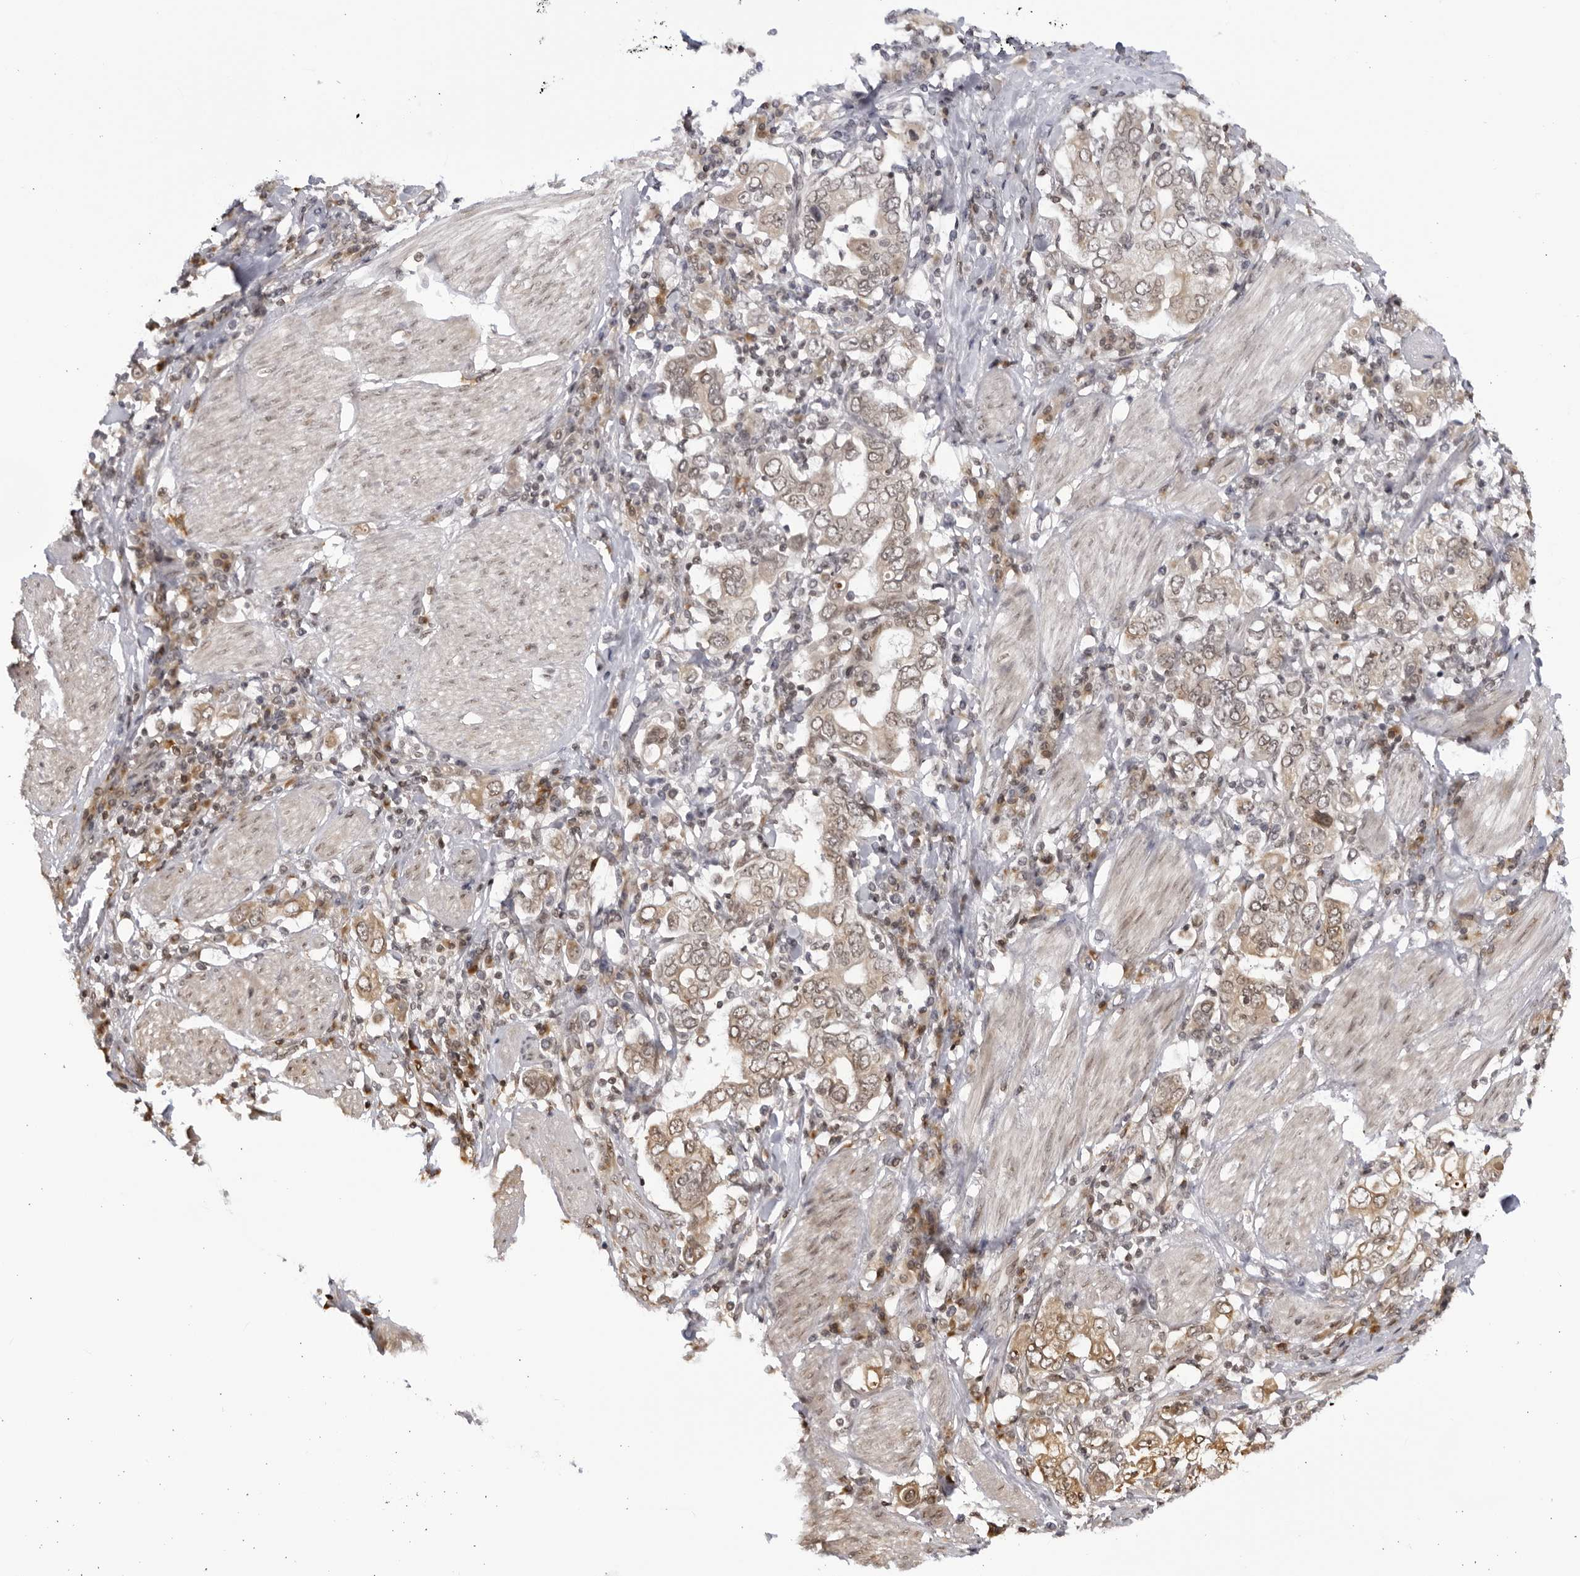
{"staining": {"intensity": "weak", "quantity": "25%-75%", "location": "cytoplasmic/membranous"}, "tissue": "stomach cancer", "cell_type": "Tumor cells", "image_type": "cancer", "snomed": [{"axis": "morphology", "description": "Adenocarcinoma, NOS"}, {"axis": "topography", "description": "Stomach, upper"}], "caption": "A low amount of weak cytoplasmic/membranous expression is present in approximately 25%-75% of tumor cells in stomach cancer tissue.", "gene": "RASGEF1C", "patient": {"sex": "male", "age": 62}}